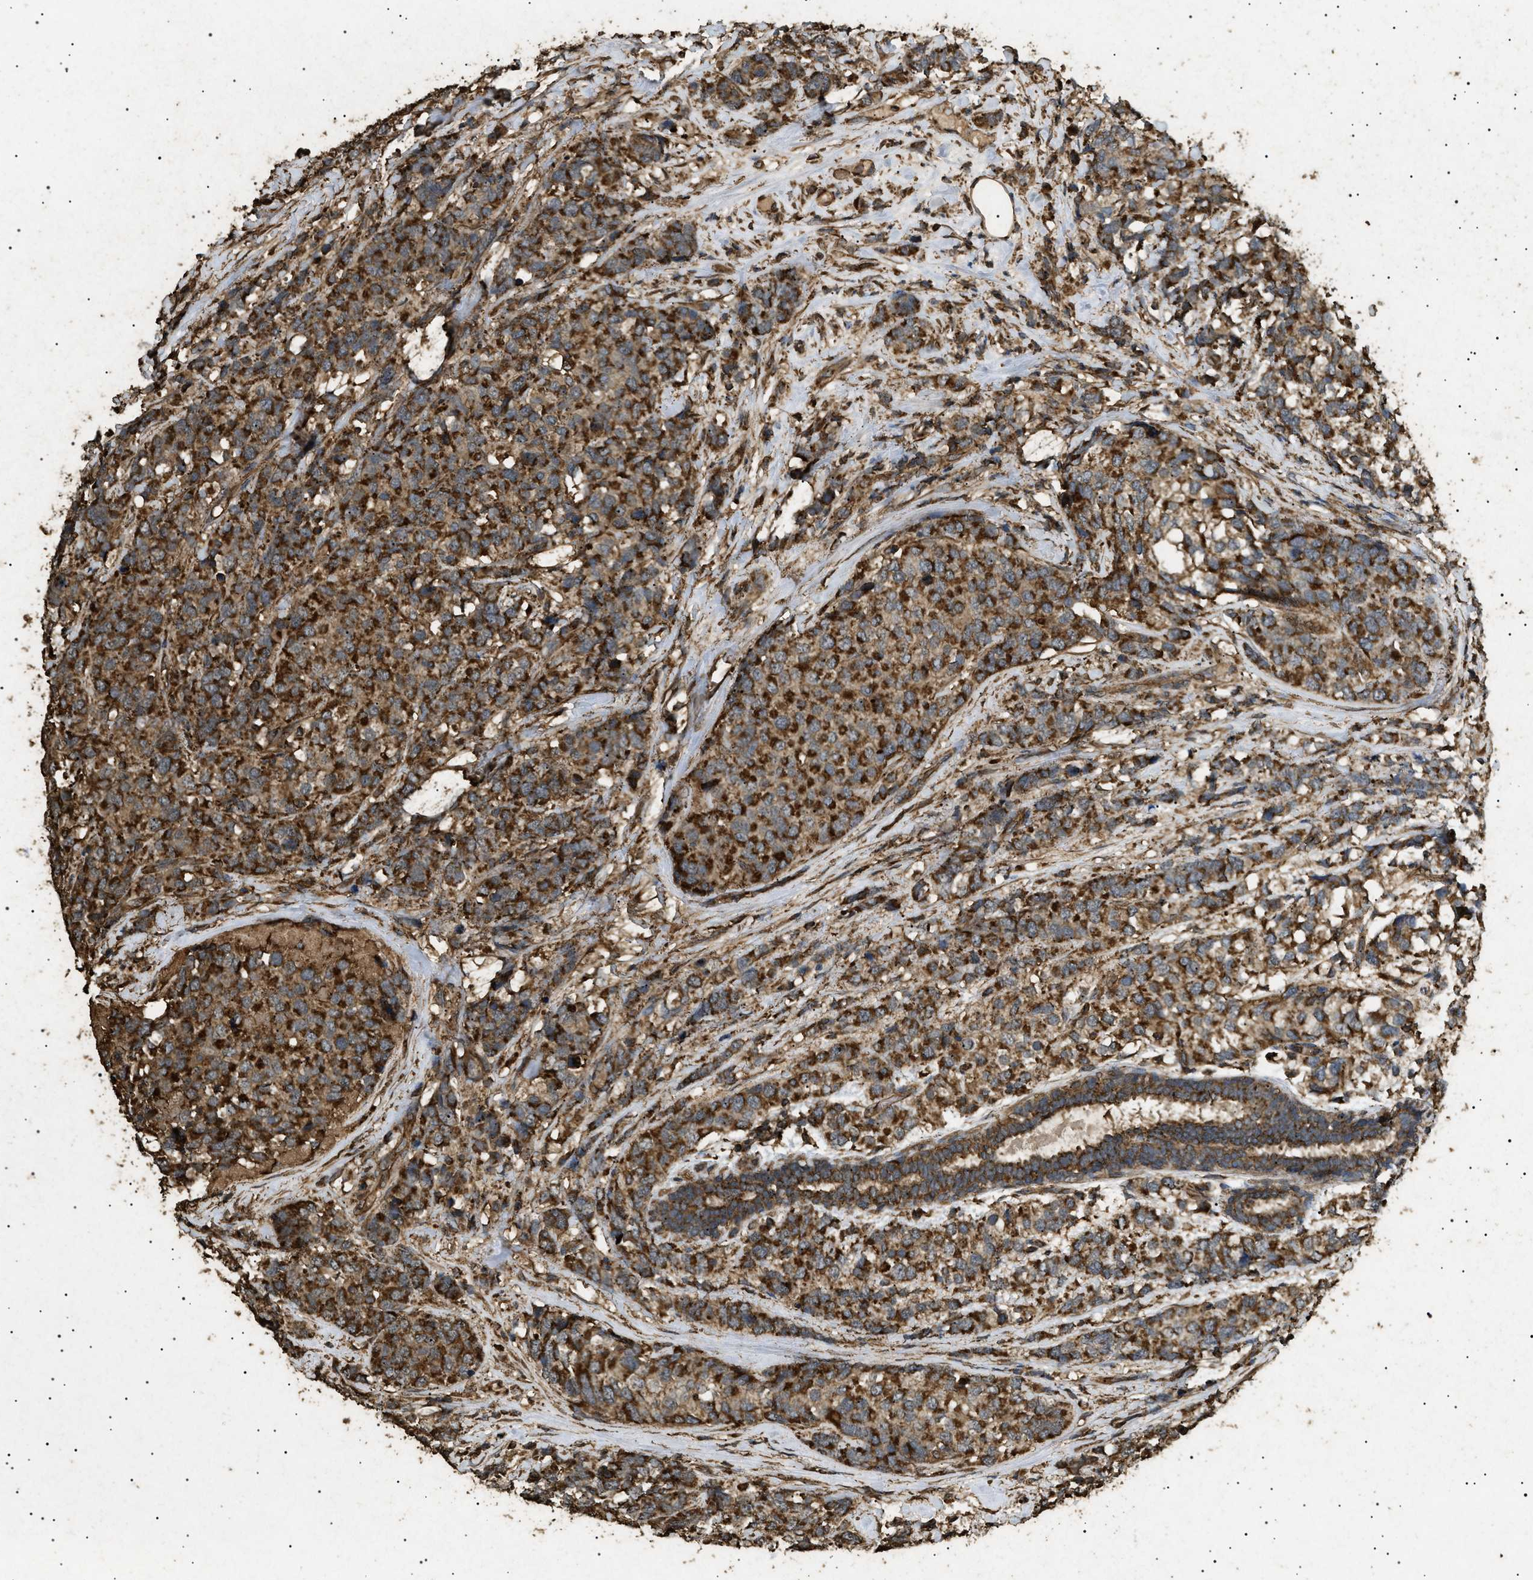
{"staining": {"intensity": "strong", "quantity": ">75%", "location": "cytoplasmic/membranous"}, "tissue": "breast cancer", "cell_type": "Tumor cells", "image_type": "cancer", "snomed": [{"axis": "morphology", "description": "Lobular carcinoma"}, {"axis": "topography", "description": "Breast"}], "caption": "DAB immunohistochemical staining of human breast cancer exhibits strong cytoplasmic/membranous protein staining in approximately >75% of tumor cells. The staining was performed using DAB (3,3'-diaminobenzidine) to visualize the protein expression in brown, while the nuclei were stained in blue with hematoxylin (Magnification: 20x).", "gene": "CYRIA", "patient": {"sex": "female", "age": 59}}